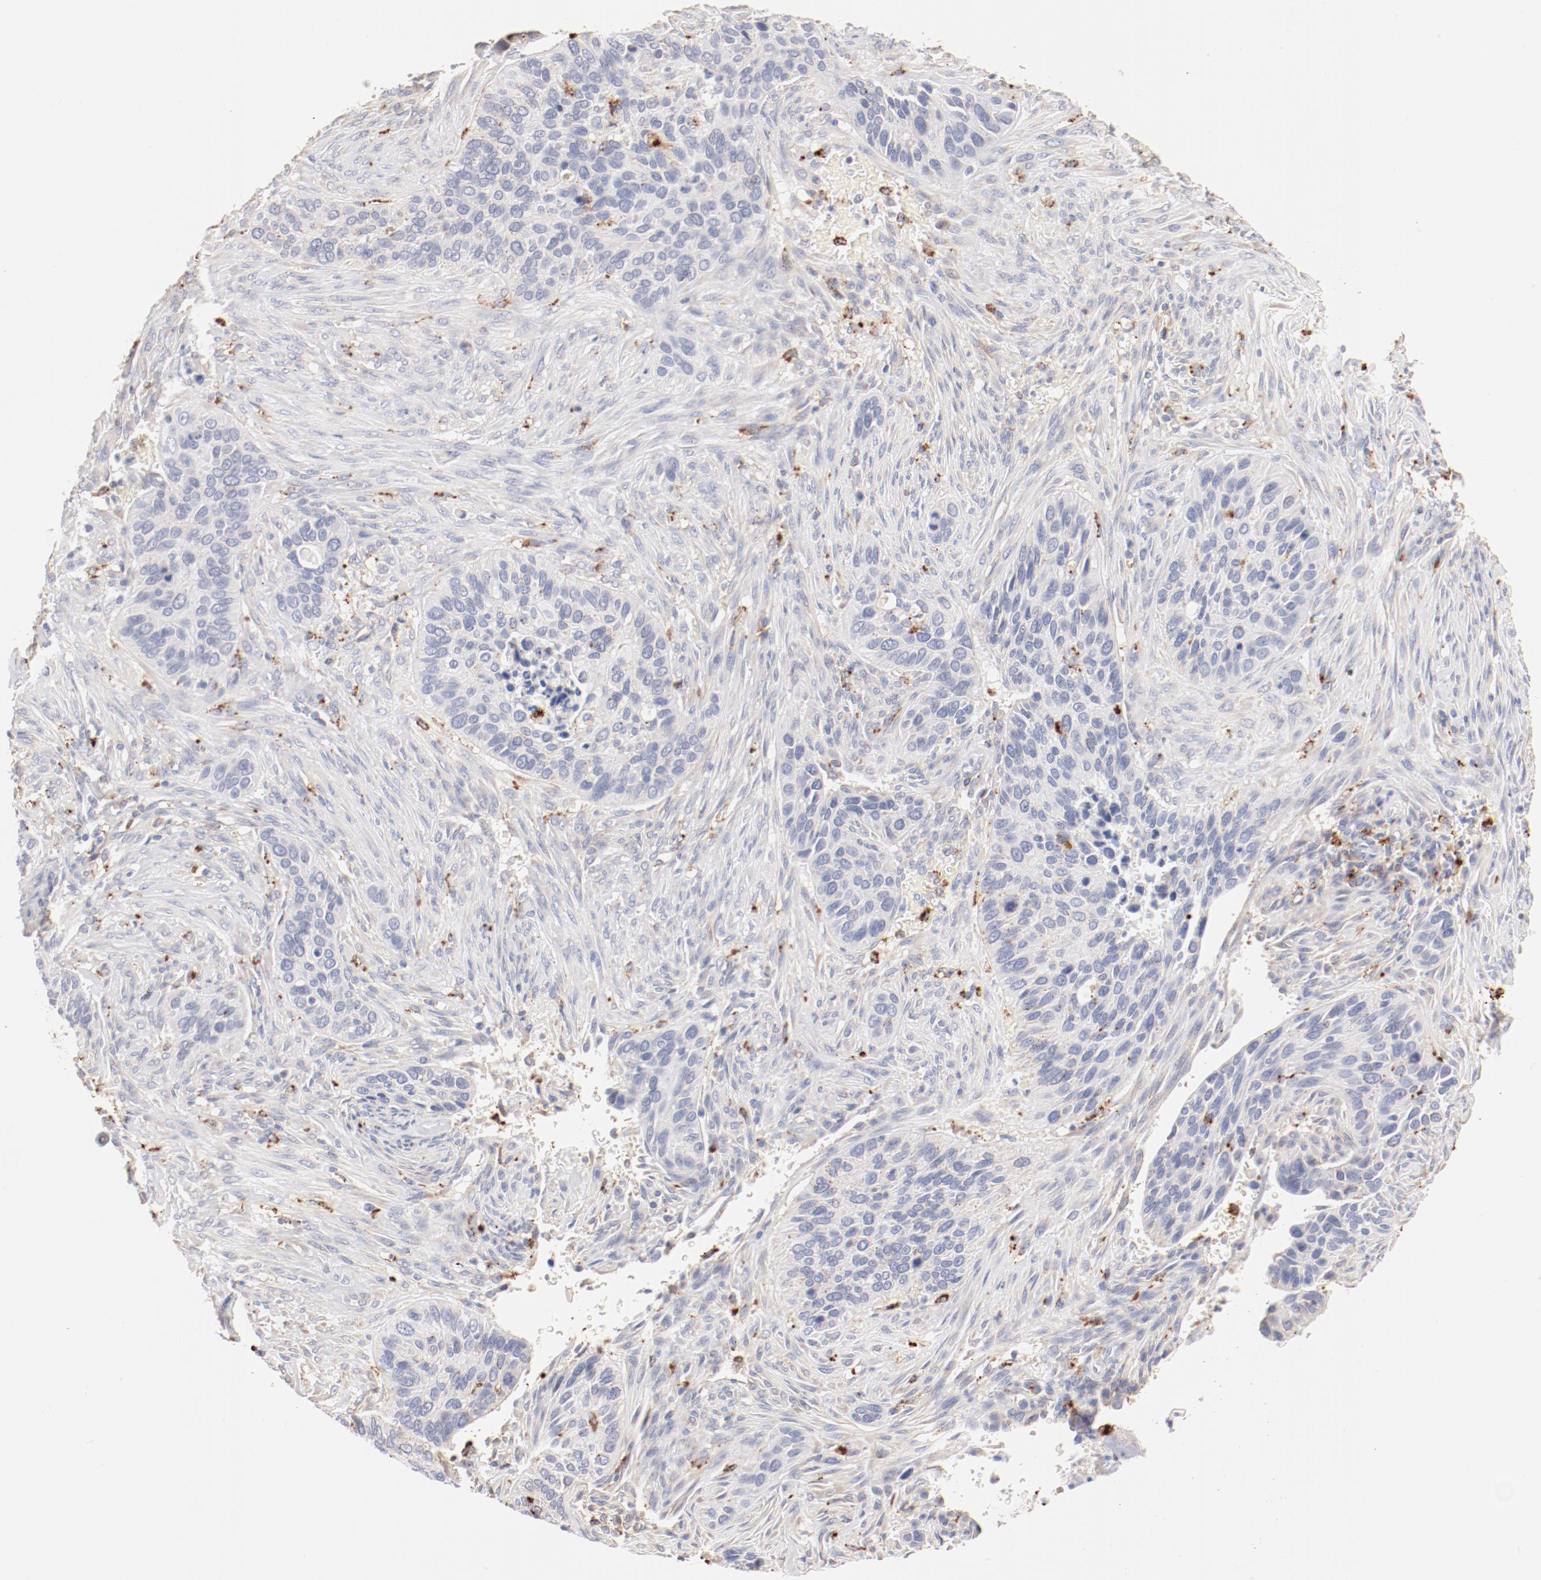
{"staining": {"intensity": "negative", "quantity": "none", "location": "none"}, "tissue": "cervical cancer", "cell_type": "Tumor cells", "image_type": "cancer", "snomed": [{"axis": "morphology", "description": "Adenocarcinoma, NOS"}, {"axis": "topography", "description": "Cervix"}], "caption": "Image shows no protein staining in tumor cells of cervical cancer (adenocarcinoma) tissue.", "gene": "CTSH", "patient": {"sex": "female", "age": 29}}